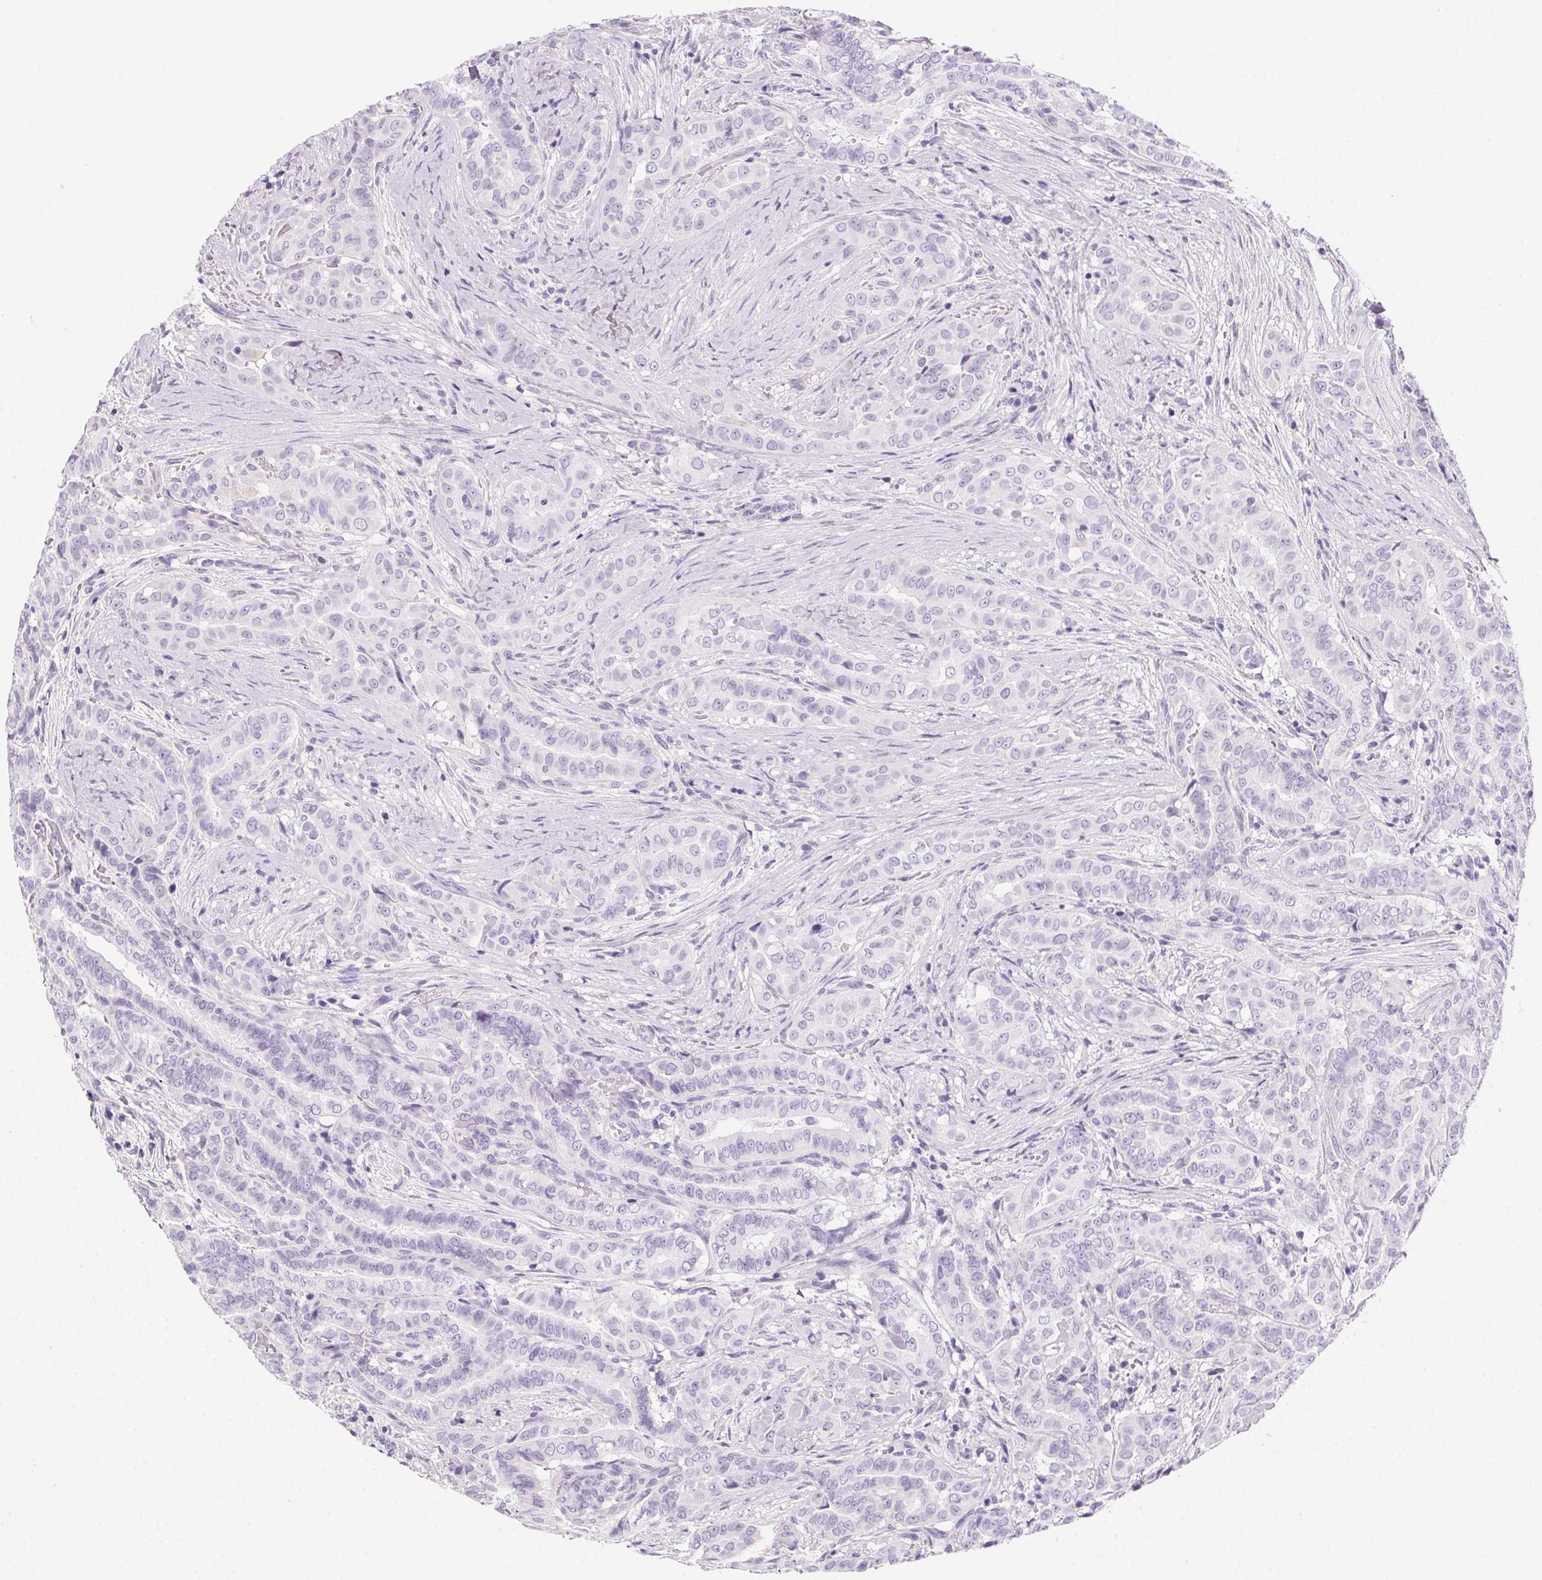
{"staining": {"intensity": "negative", "quantity": "none", "location": "none"}, "tissue": "thyroid cancer", "cell_type": "Tumor cells", "image_type": "cancer", "snomed": [{"axis": "morphology", "description": "Papillary adenocarcinoma, NOS"}, {"axis": "morphology", "description": "Papillary adenoma metastatic"}, {"axis": "topography", "description": "Thyroid gland"}], "caption": "The image exhibits no staining of tumor cells in thyroid cancer.", "gene": "PRSS3", "patient": {"sex": "female", "age": 50}}